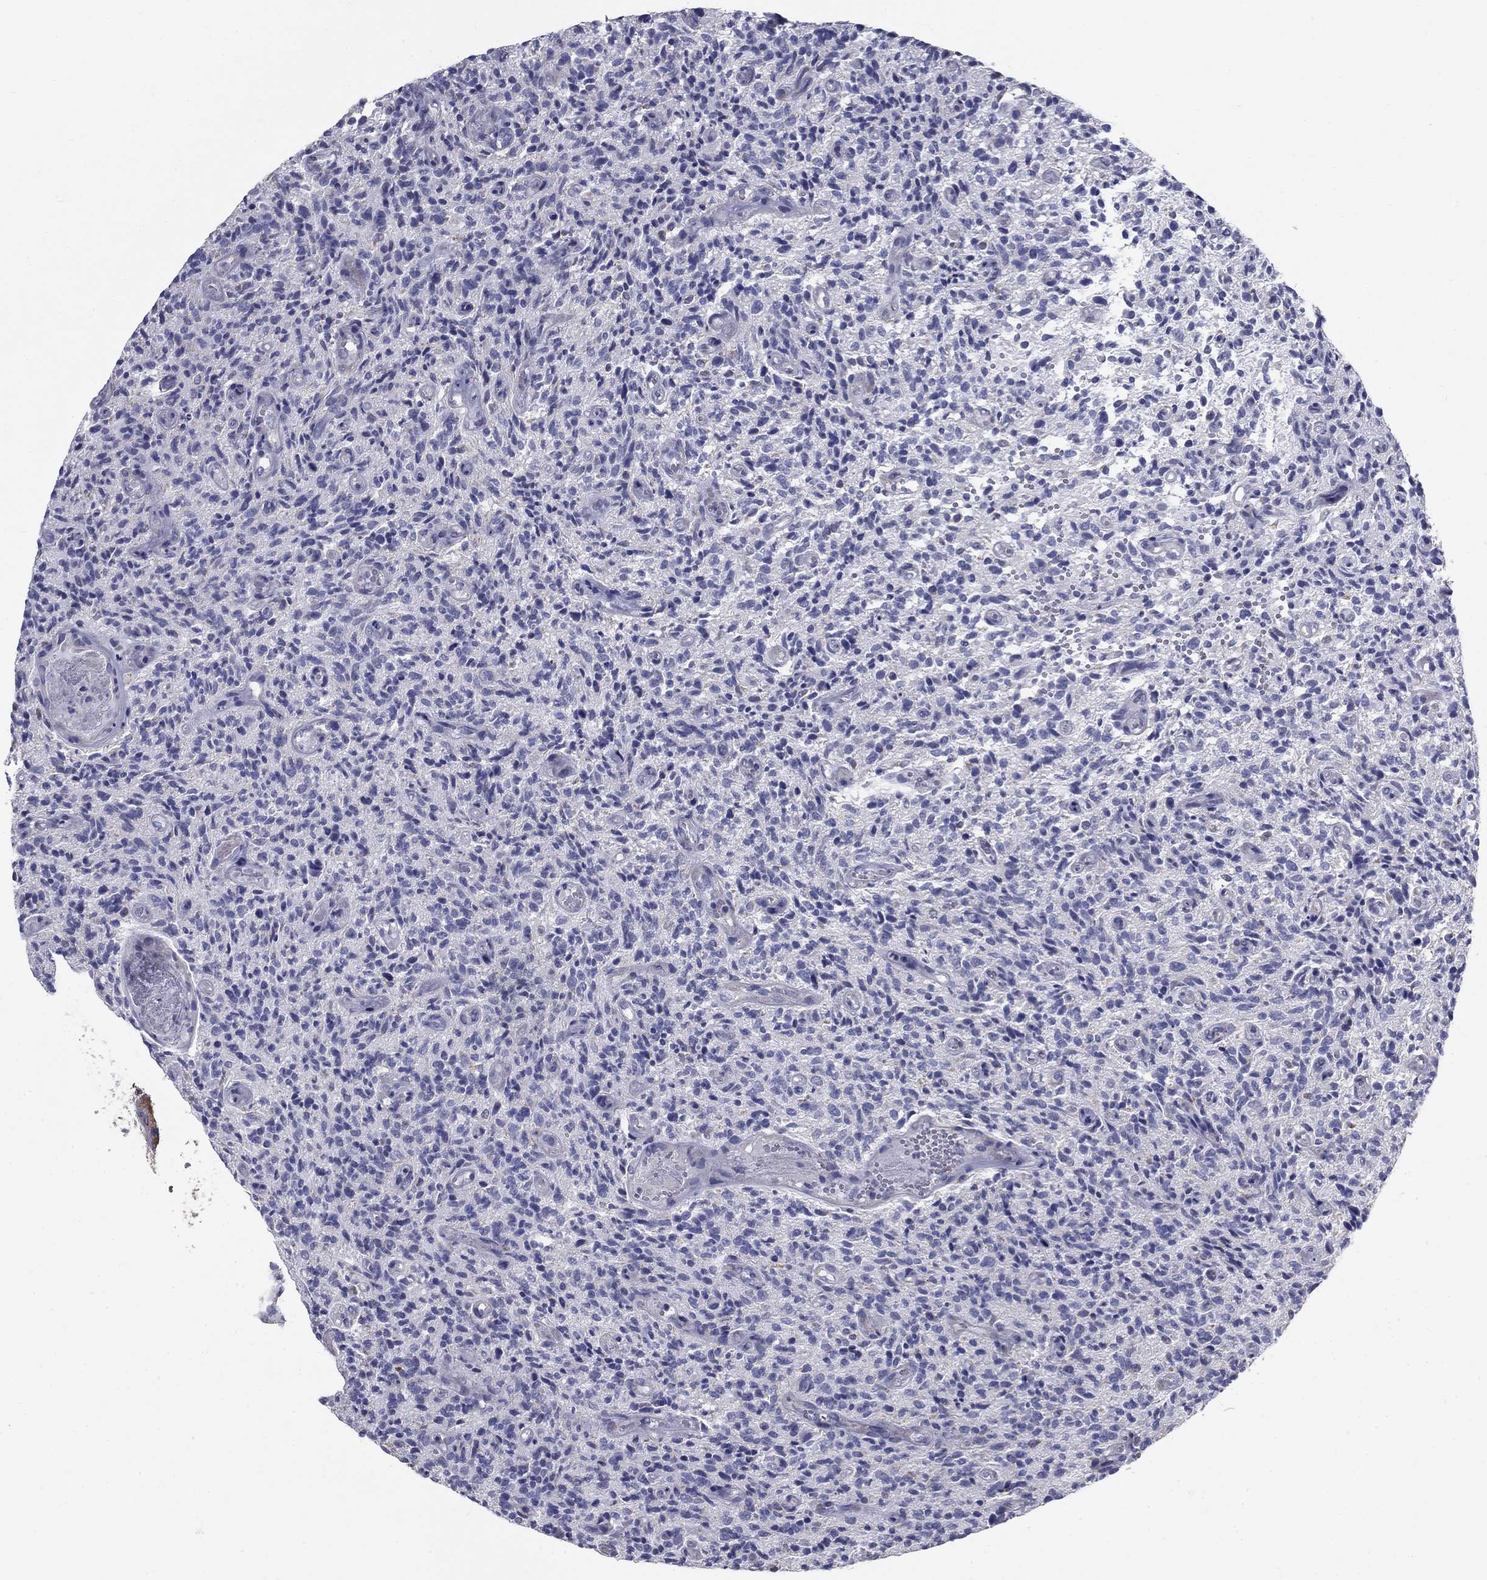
{"staining": {"intensity": "negative", "quantity": "none", "location": "none"}, "tissue": "glioma", "cell_type": "Tumor cells", "image_type": "cancer", "snomed": [{"axis": "morphology", "description": "Glioma, malignant, High grade"}, {"axis": "topography", "description": "Brain"}], "caption": "This is an immunohistochemistry histopathology image of glioma. There is no staining in tumor cells.", "gene": "NME5", "patient": {"sex": "male", "age": 64}}